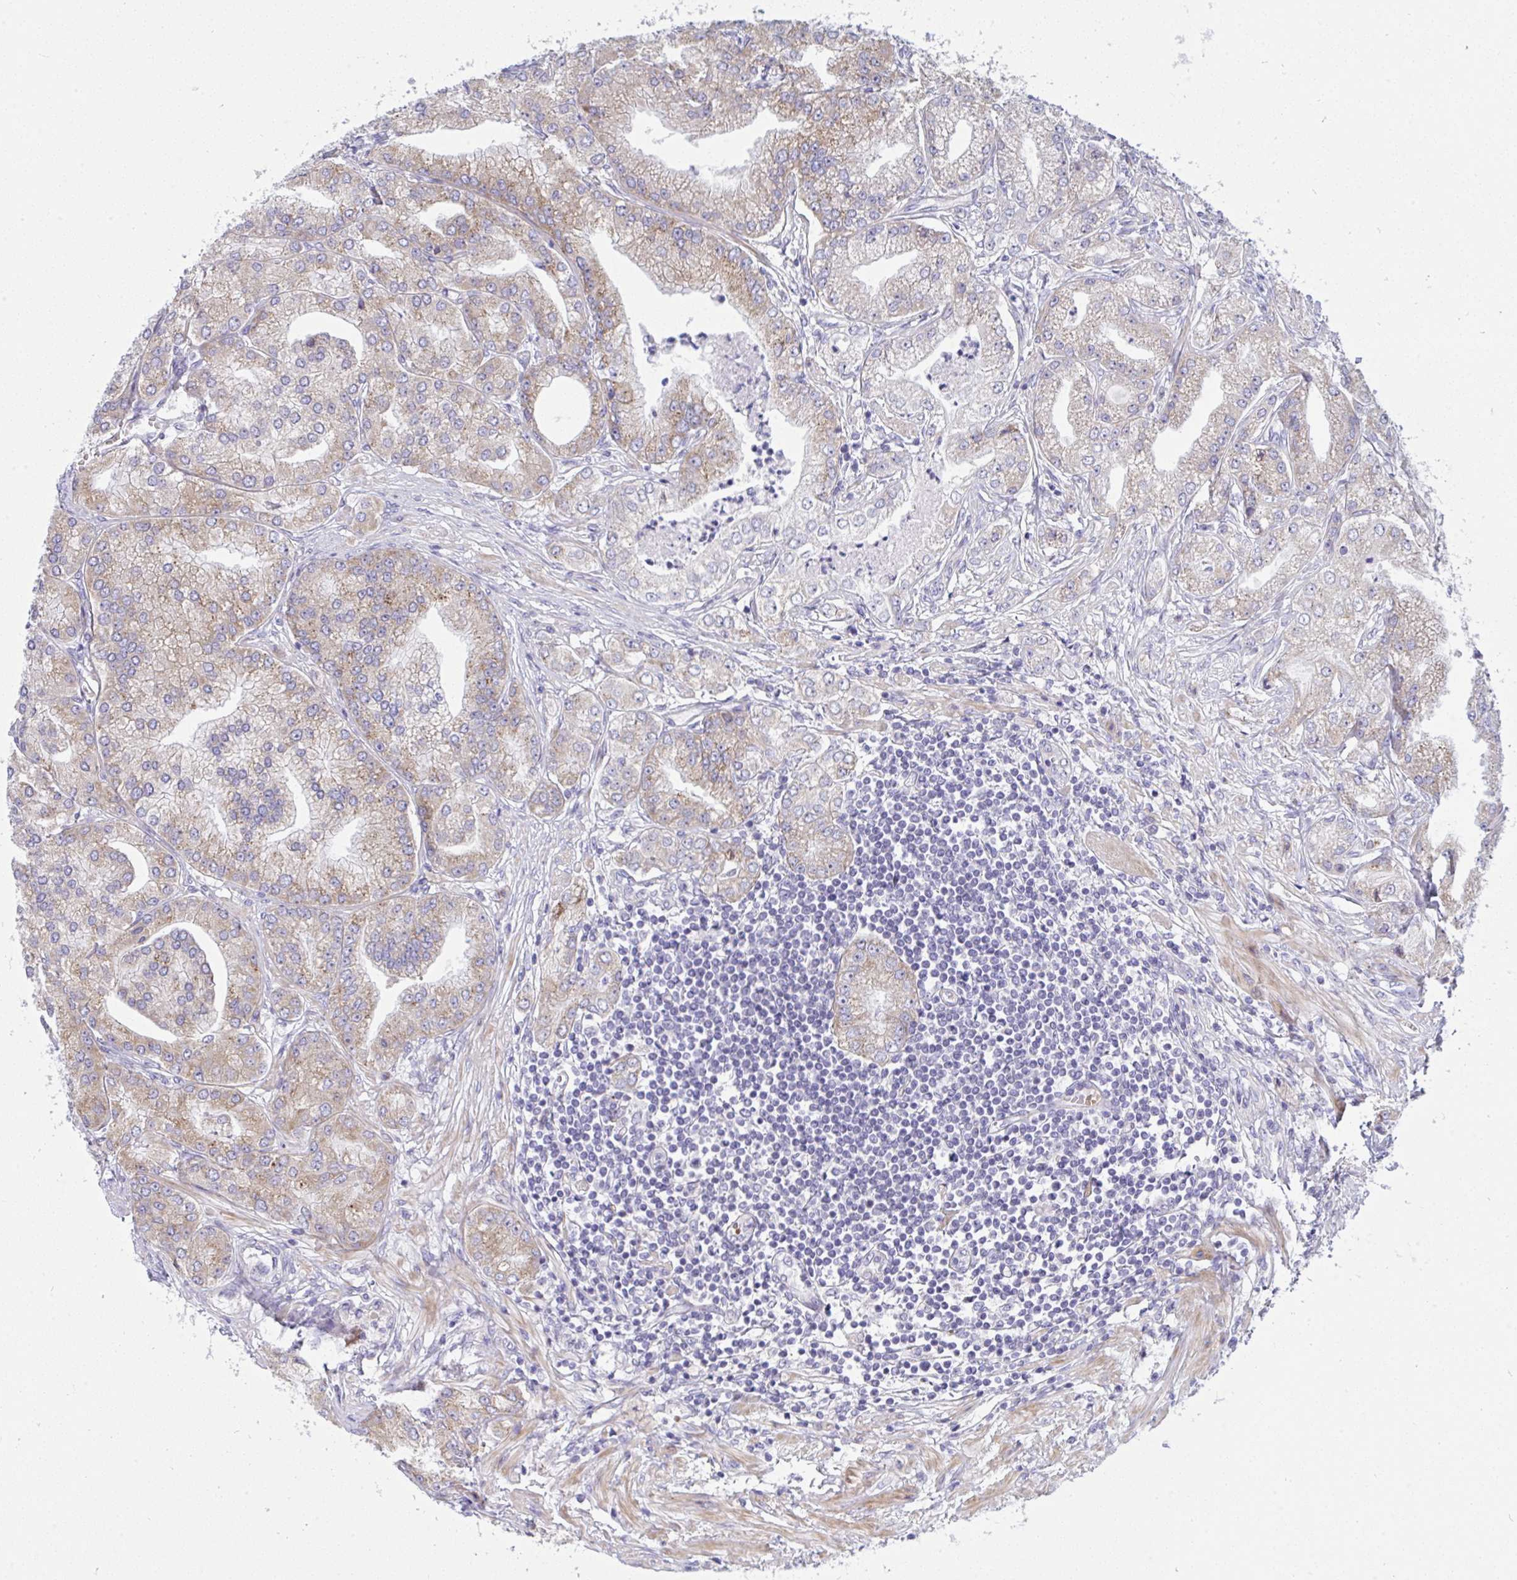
{"staining": {"intensity": "moderate", "quantity": "<25%", "location": "cytoplasmic/membranous"}, "tissue": "prostate cancer", "cell_type": "Tumor cells", "image_type": "cancer", "snomed": [{"axis": "morphology", "description": "Adenocarcinoma, High grade"}, {"axis": "topography", "description": "Prostate"}], "caption": "An immunohistochemistry image of tumor tissue is shown. Protein staining in brown highlights moderate cytoplasmic/membranous positivity in prostate cancer (high-grade adenocarcinoma) within tumor cells. The staining was performed using DAB, with brown indicating positive protein expression. Nuclei are stained blue with hematoxylin.", "gene": "NTN1", "patient": {"sex": "male", "age": 61}}